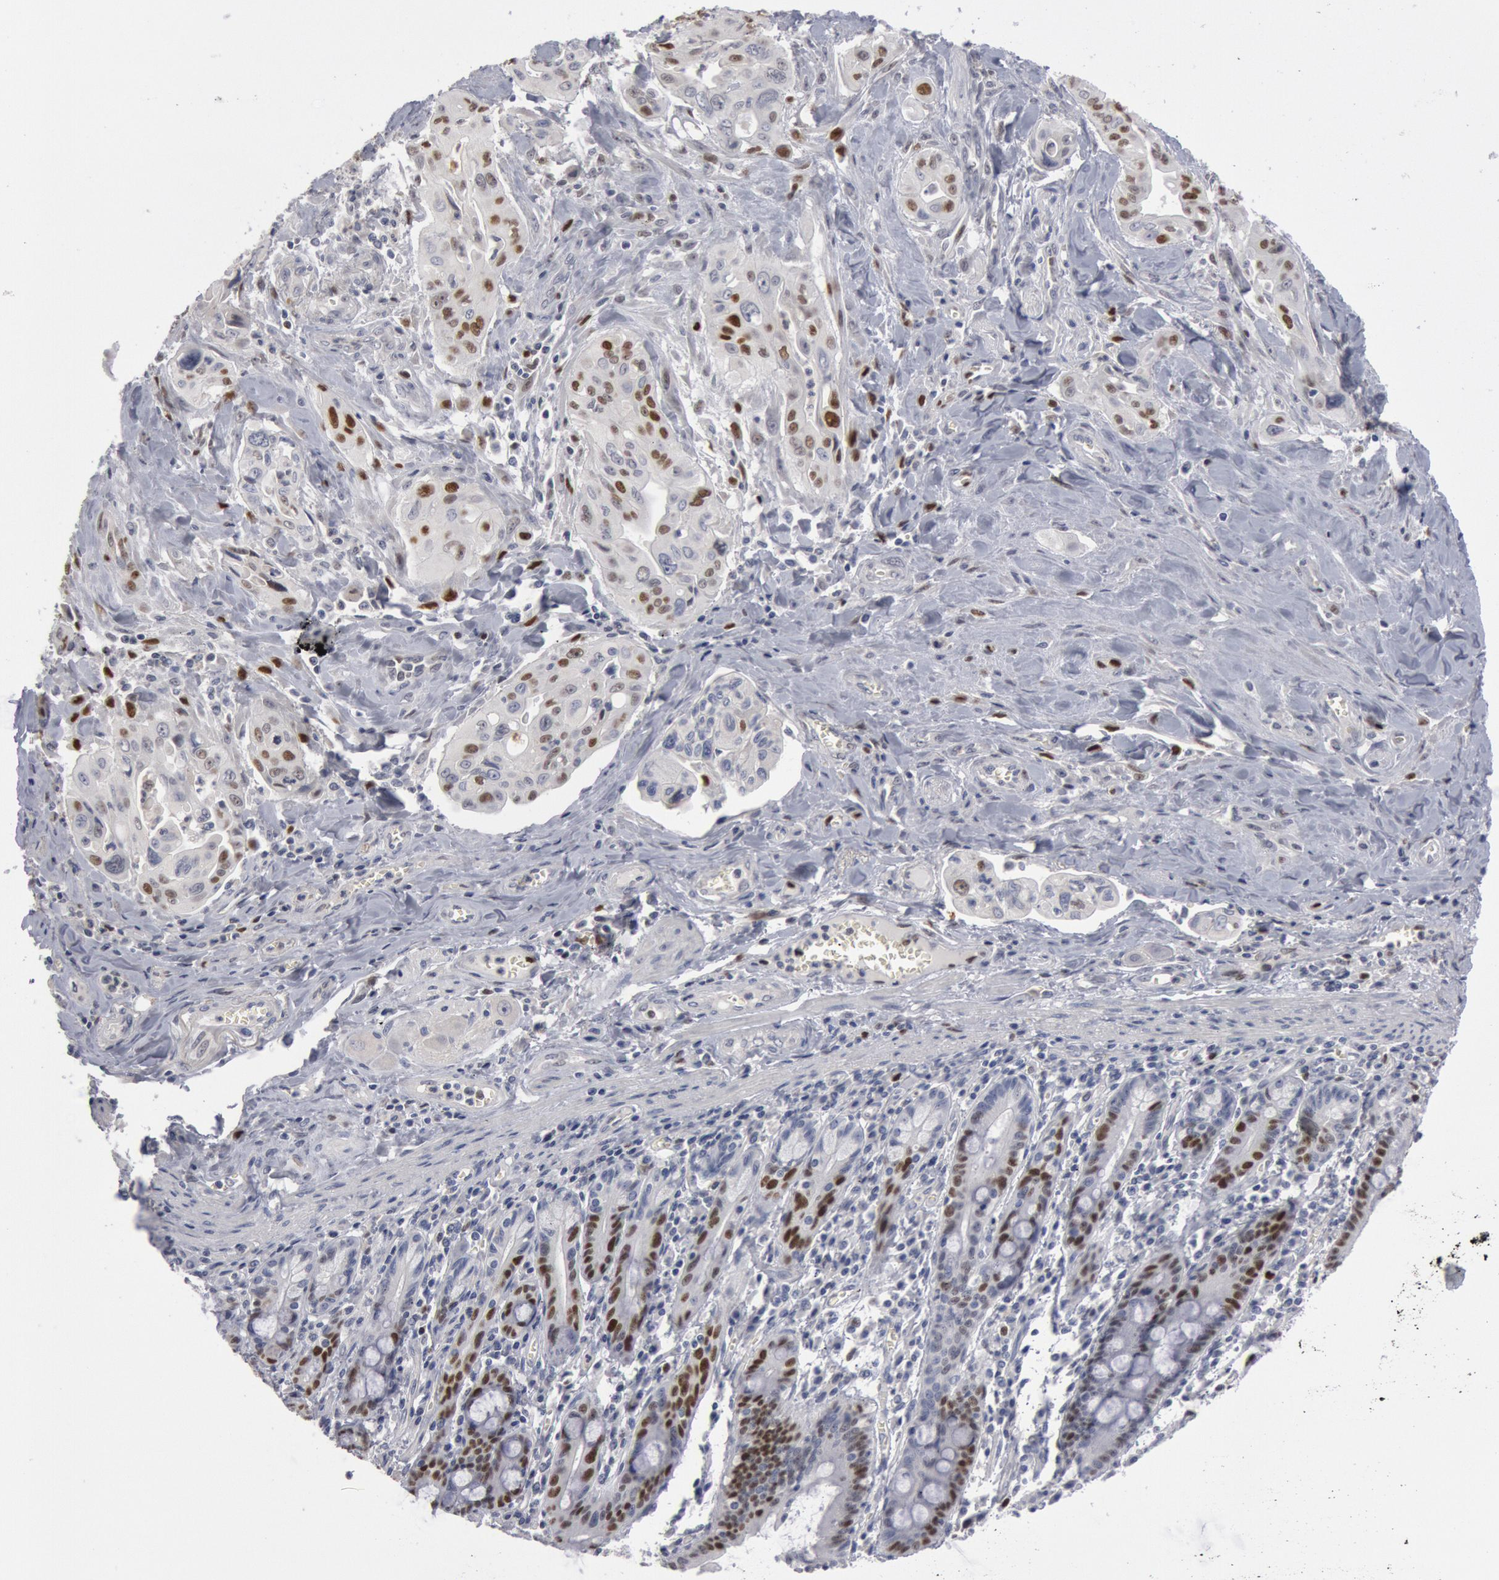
{"staining": {"intensity": "weak", "quantity": "<25%", "location": "nuclear"}, "tissue": "pancreatic cancer", "cell_type": "Tumor cells", "image_type": "cancer", "snomed": [{"axis": "morphology", "description": "Adenocarcinoma, NOS"}, {"axis": "topography", "description": "Pancreas"}], "caption": "This is an immunohistochemistry (IHC) micrograph of adenocarcinoma (pancreatic). There is no staining in tumor cells.", "gene": "WDHD1", "patient": {"sex": "male", "age": 77}}